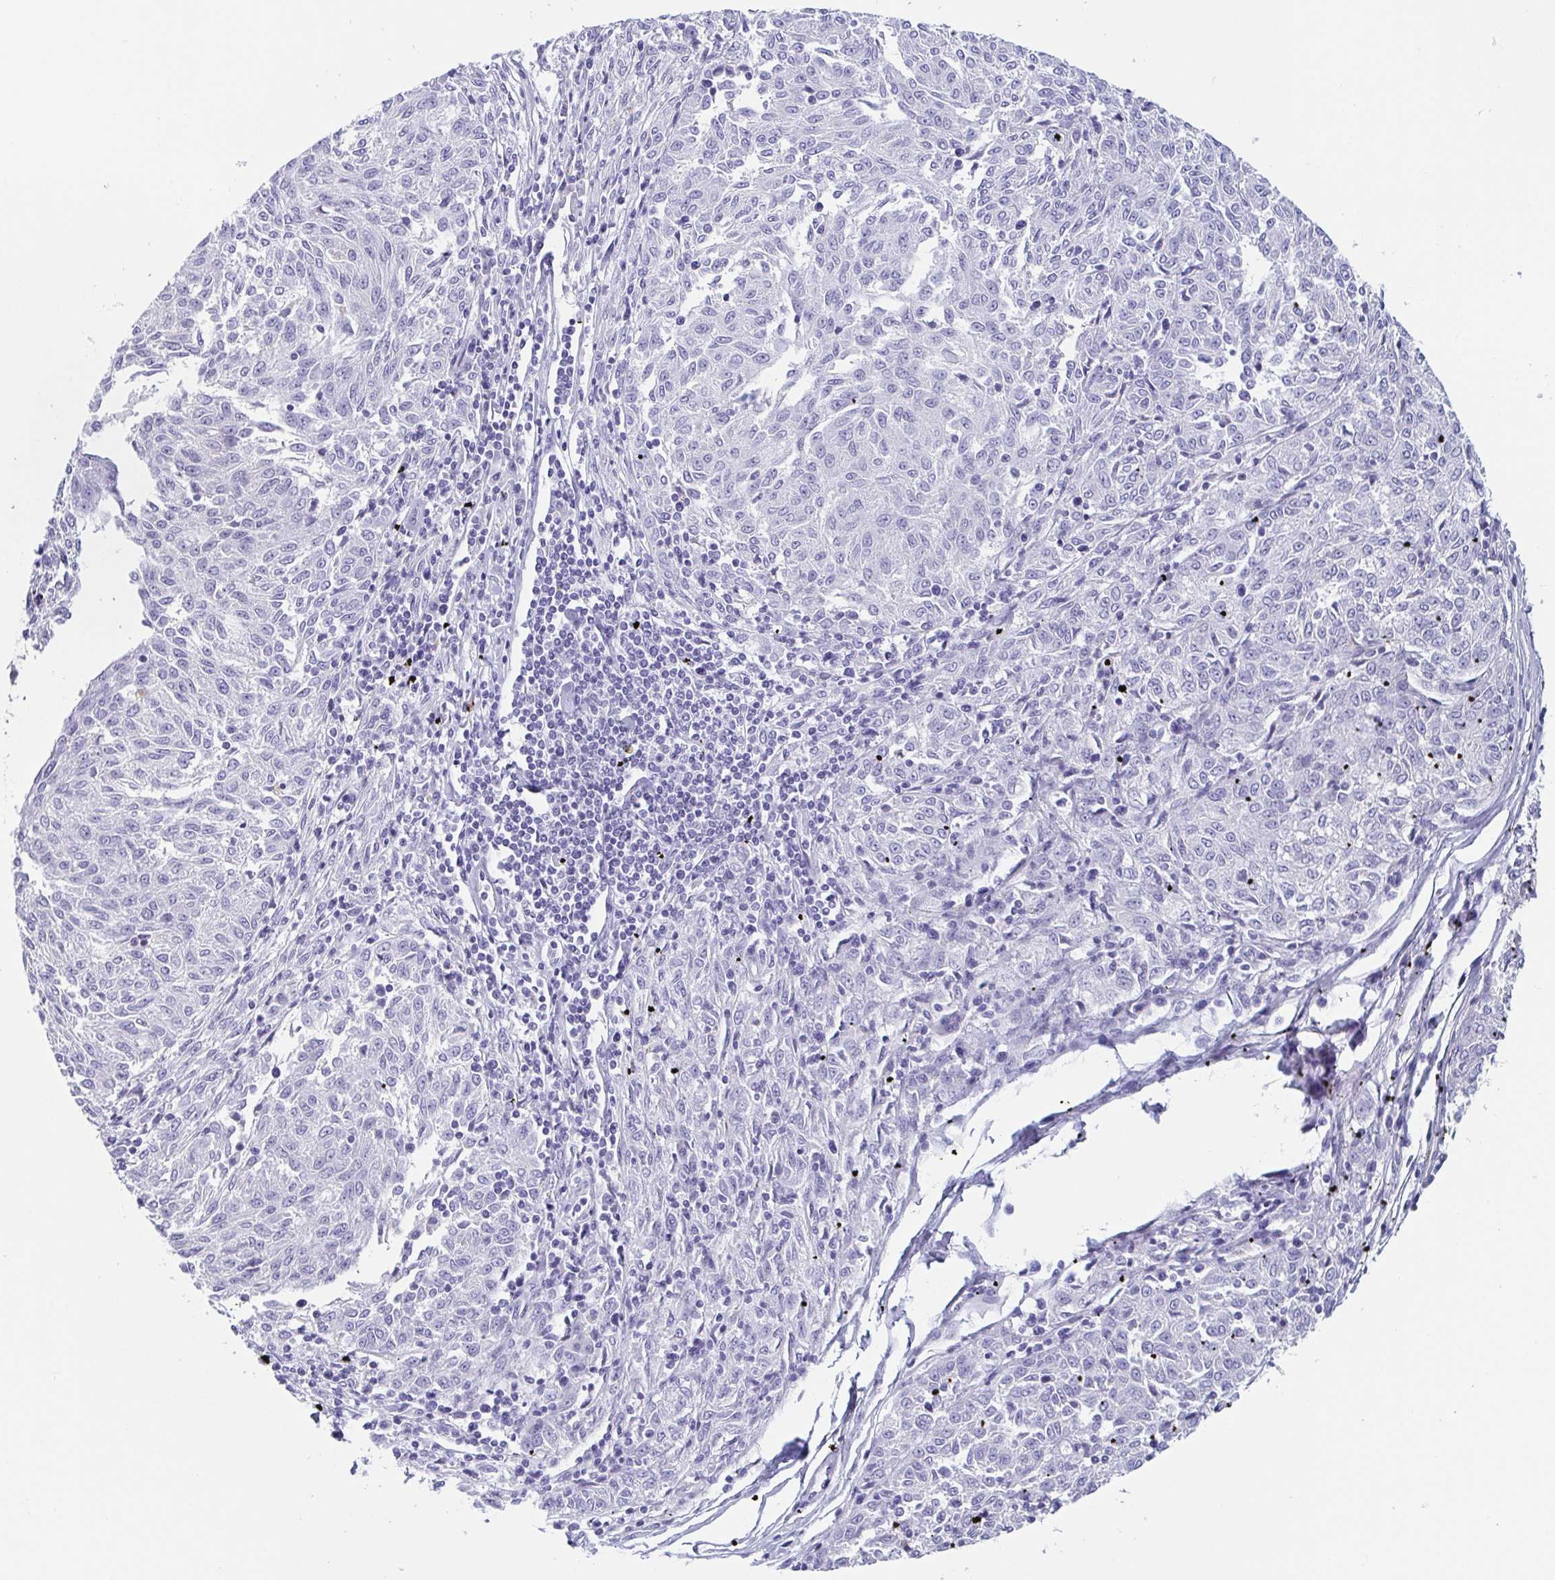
{"staining": {"intensity": "negative", "quantity": "none", "location": "none"}, "tissue": "melanoma", "cell_type": "Tumor cells", "image_type": "cancer", "snomed": [{"axis": "morphology", "description": "Malignant melanoma, NOS"}, {"axis": "topography", "description": "Skin"}], "caption": "This photomicrograph is of malignant melanoma stained with immunohistochemistry (IHC) to label a protein in brown with the nuclei are counter-stained blue. There is no positivity in tumor cells. The staining is performed using DAB (3,3'-diaminobenzidine) brown chromogen with nuclei counter-stained in using hematoxylin.", "gene": "TAGLN3", "patient": {"sex": "female", "age": 72}}